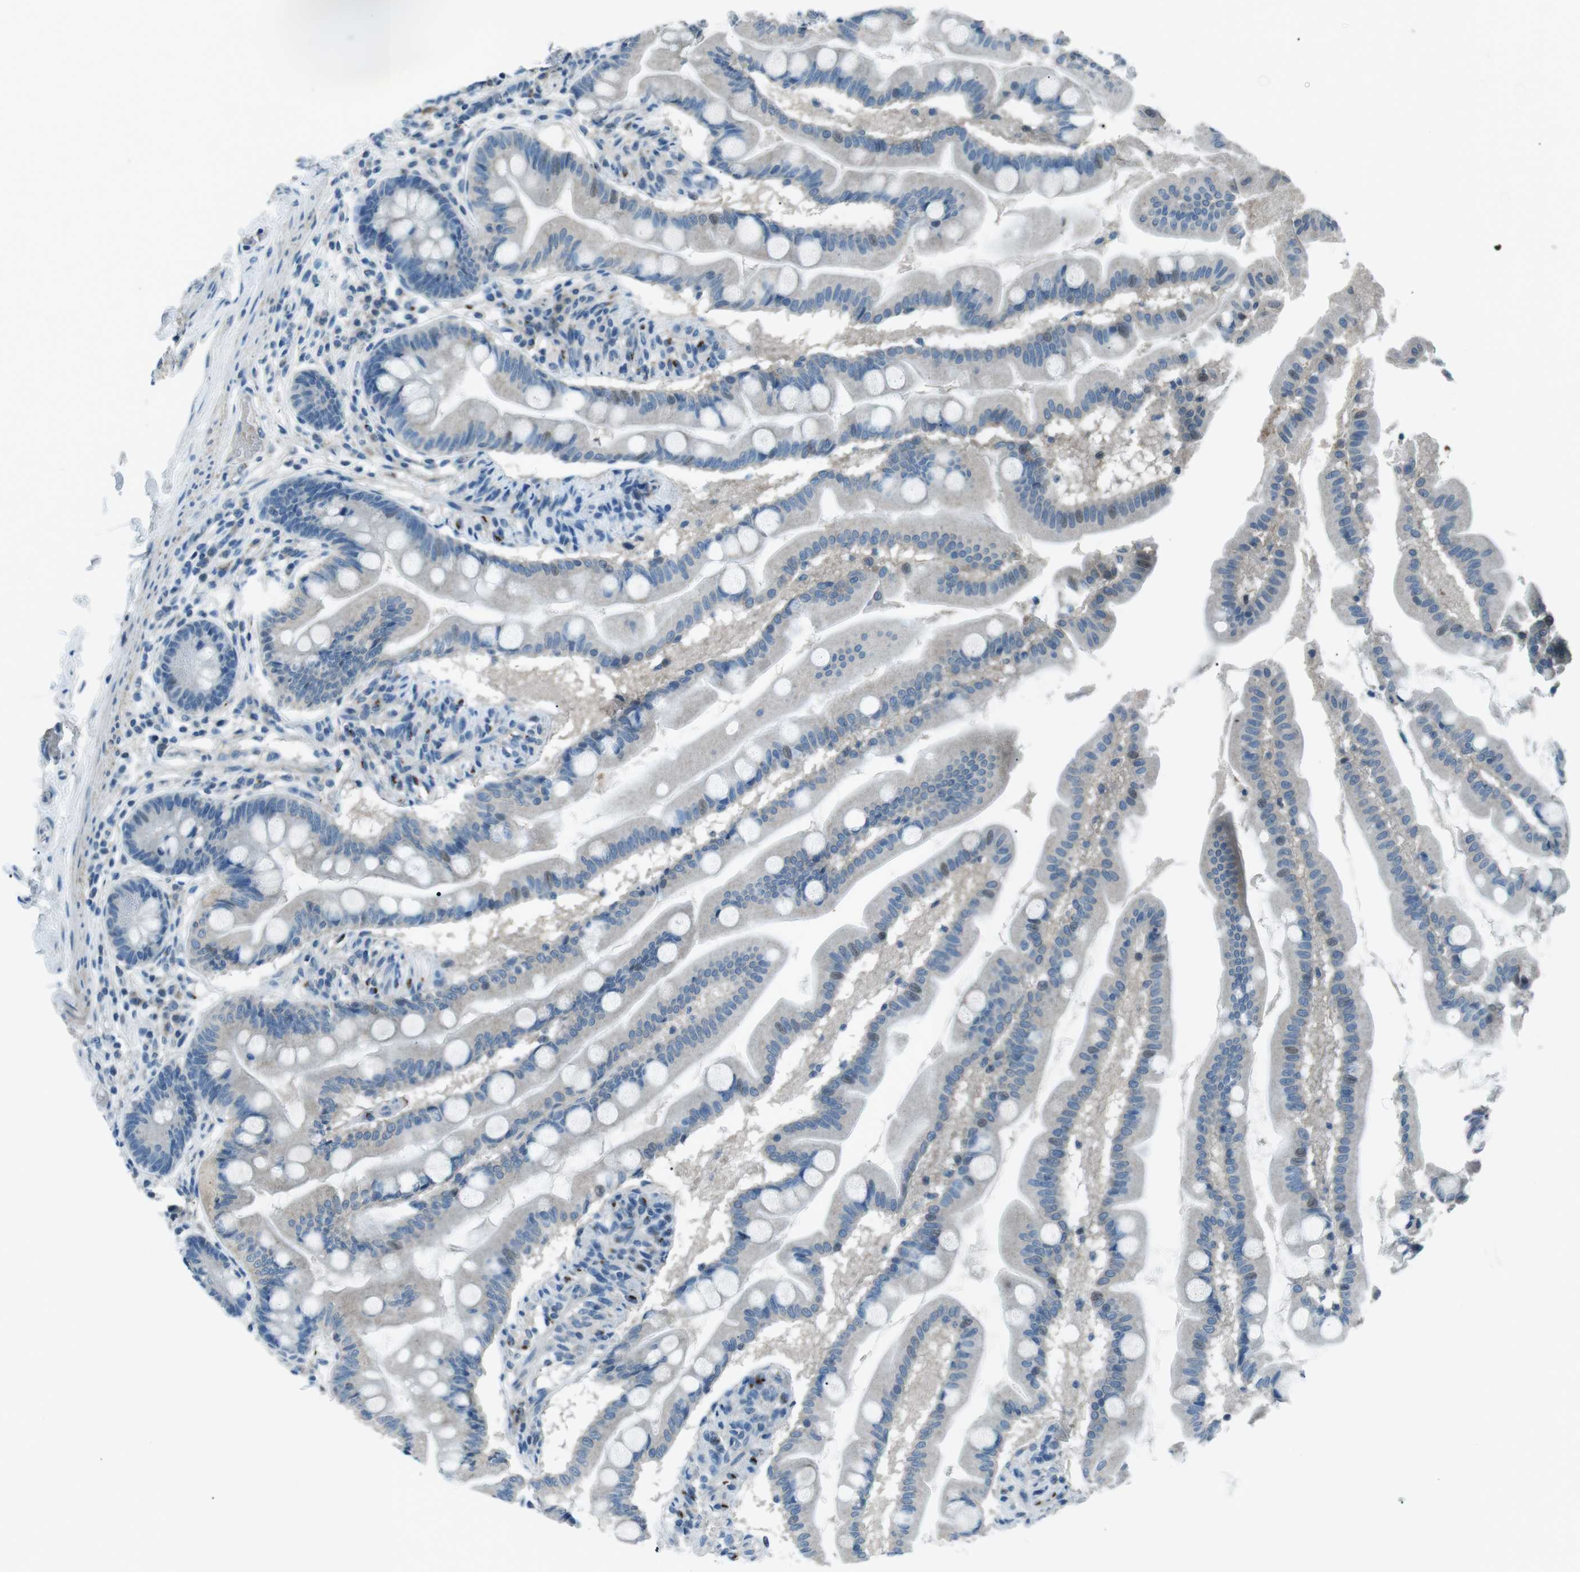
{"staining": {"intensity": "negative", "quantity": "none", "location": "none"}, "tissue": "small intestine", "cell_type": "Glandular cells", "image_type": "normal", "snomed": [{"axis": "morphology", "description": "Normal tissue, NOS"}, {"axis": "topography", "description": "Small intestine"}], "caption": "High magnification brightfield microscopy of benign small intestine stained with DAB (3,3'-diaminobenzidine) (brown) and counterstained with hematoxylin (blue): glandular cells show no significant positivity. The staining was performed using DAB (3,3'-diaminobenzidine) to visualize the protein expression in brown, while the nuclei were stained in blue with hematoxylin (Magnification: 20x).", "gene": "ST6GAL1", "patient": {"sex": "female", "age": 56}}